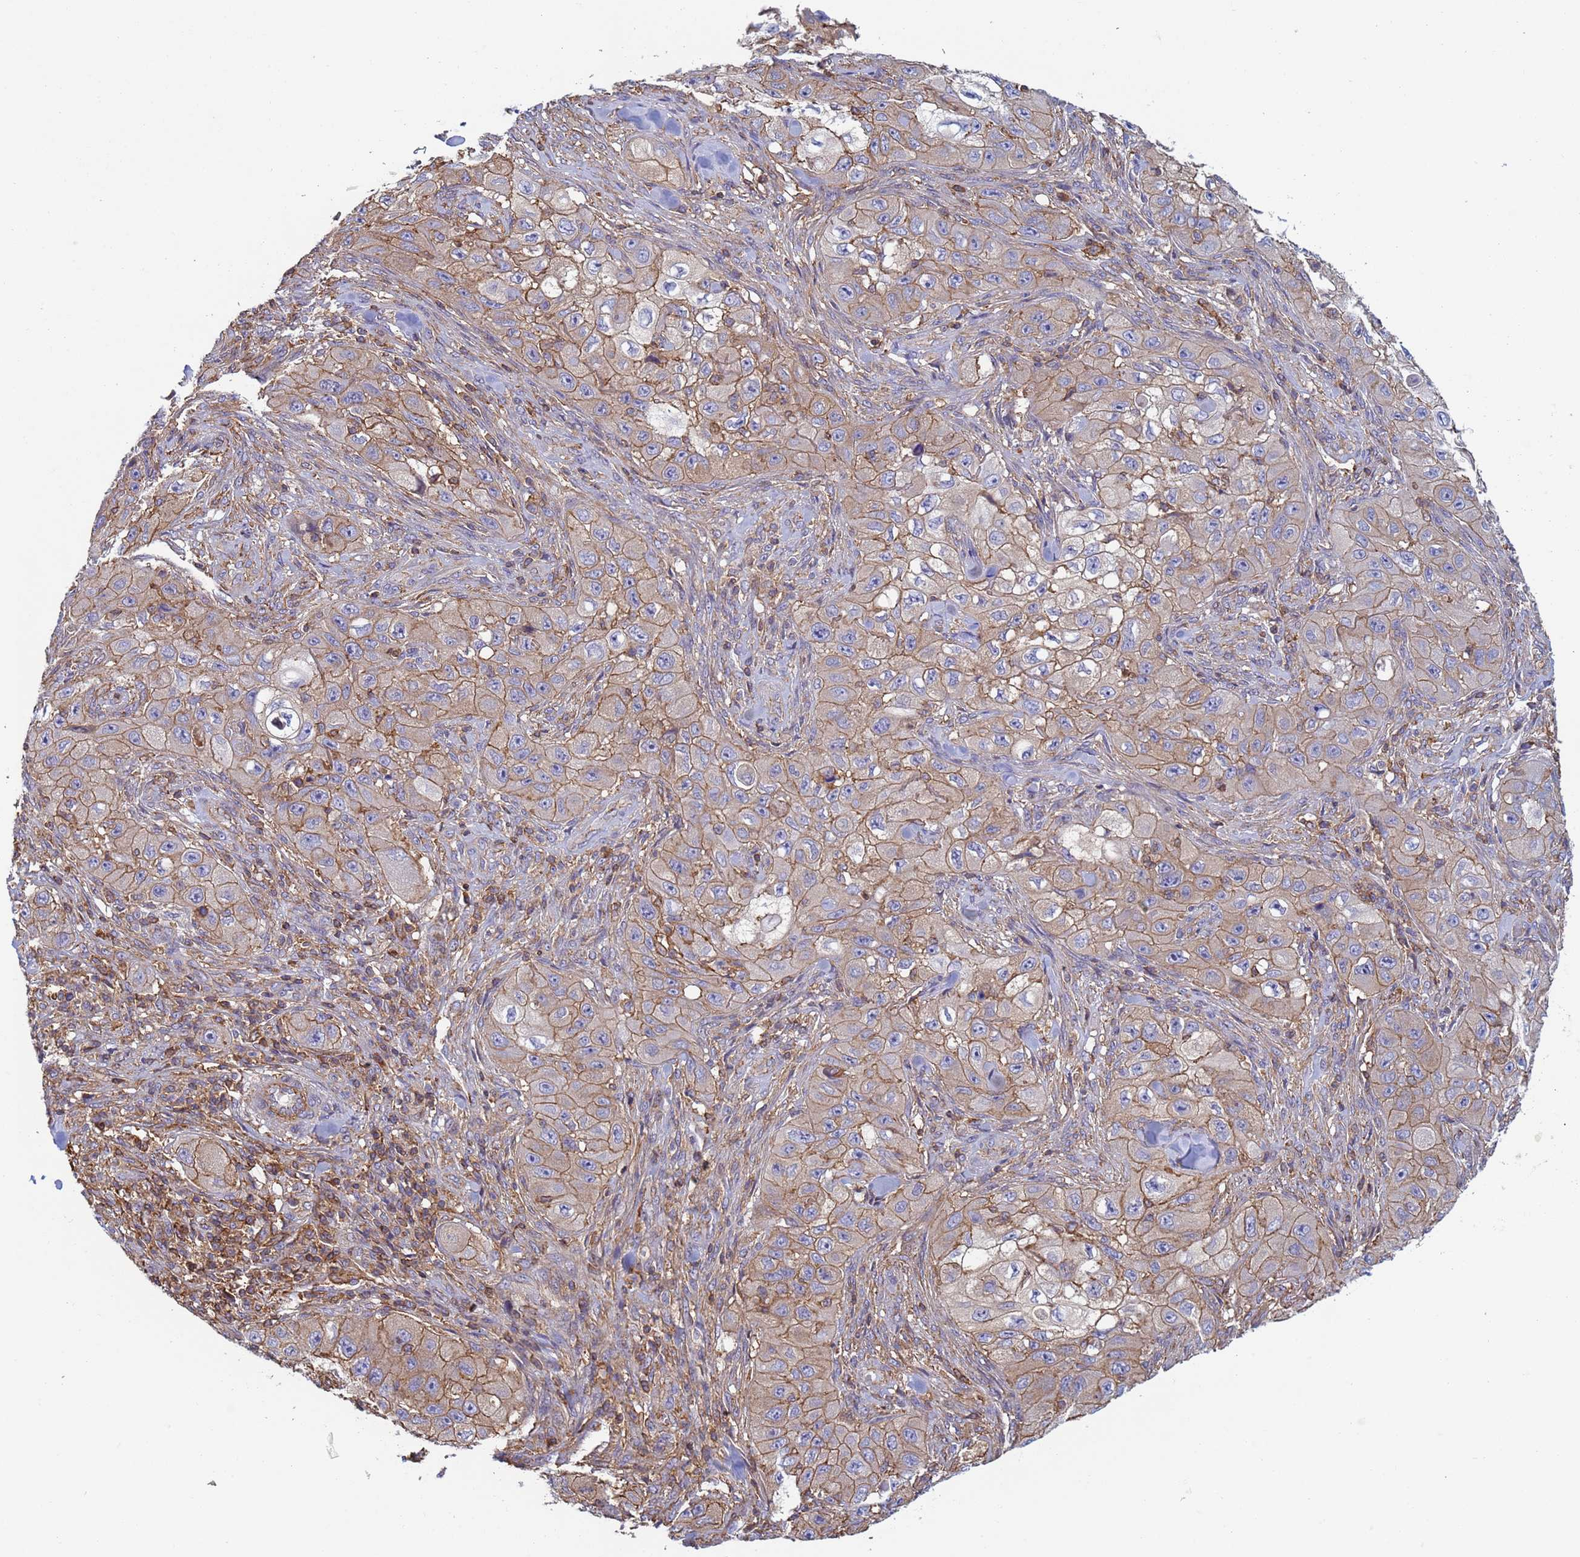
{"staining": {"intensity": "moderate", "quantity": ">75%", "location": "cytoplasmic/membranous"}, "tissue": "skin cancer", "cell_type": "Tumor cells", "image_type": "cancer", "snomed": [{"axis": "morphology", "description": "Squamous cell carcinoma, NOS"}, {"axis": "topography", "description": "Skin"}, {"axis": "topography", "description": "Subcutis"}], "caption": "Immunohistochemistry histopathology image of skin squamous cell carcinoma stained for a protein (brown), which displays medium levels of moderate cytoplasmic/membranous staining in approximately >75% of tumor cells.", "gene": "ZNG1B", "patient": {"sex": "male", "age": 73}}